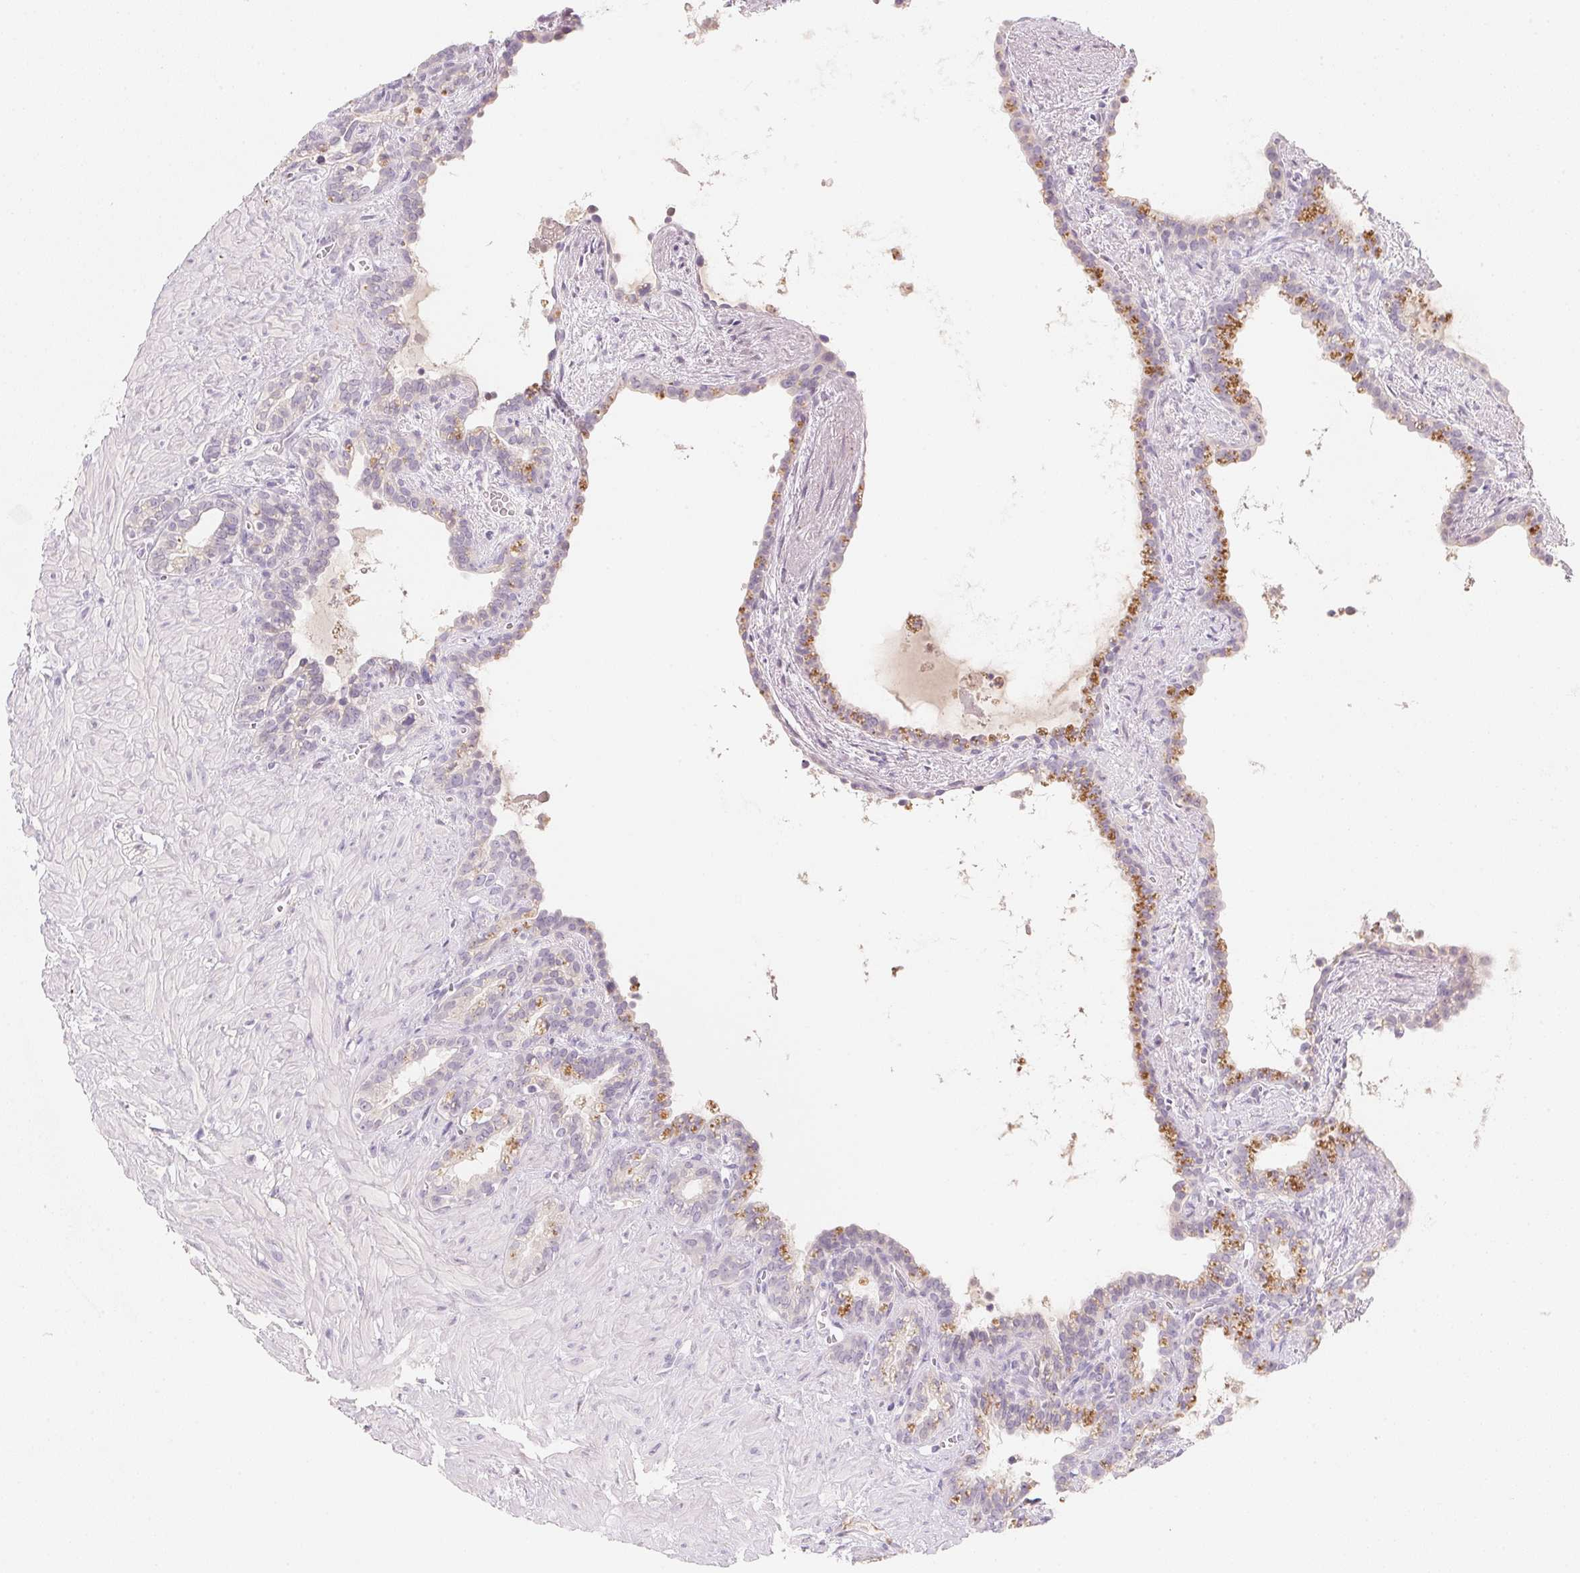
{"staining": {"intensity": "moderate", "quantity": "<25%", "location": "cytoplasmic/membranous"}, "tissue": "seminal vesicle", "cell_type": "Glandular cells", "image_type": "normal", "snomed": [{"axis": "morphology", "description": "Normal tissue, NOS"}, {"axis": "topography", "description": "Seminal veicle"}], "caption": "Protein staining of normal seminal vesicle exhibits moderate cytoplasmic/membranous positivity in about <25% of glandular cells. (DAB IHC with brightfield microscopy, high magnification).", "gene": "MCOLN3", "patient": {"sex": "male", "age": 76}}